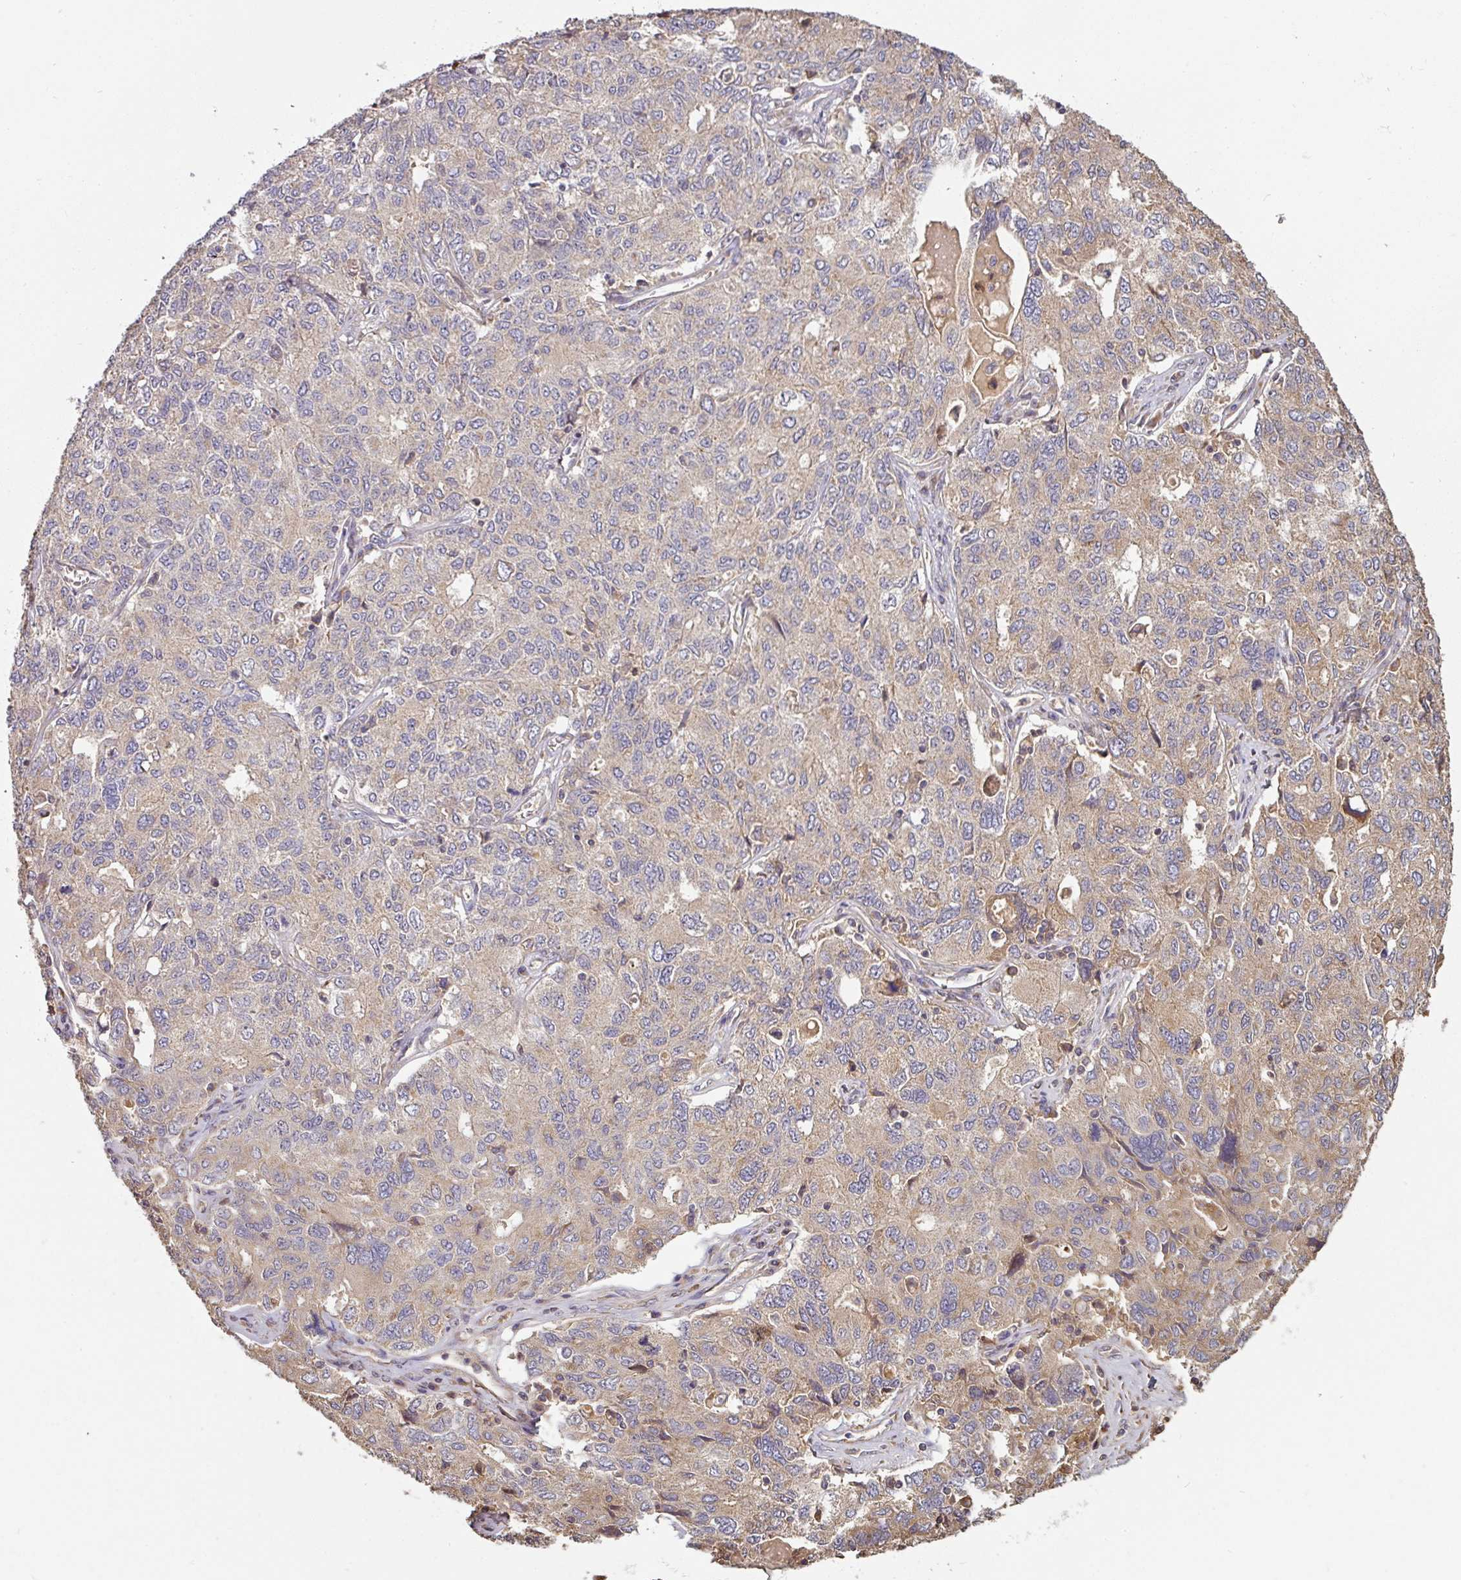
{"staining": {"intensity": "weak", "quantity": "<25%", "location": "cytoplasmic/membranous"}, "tissue": "ovarian cancer", "cell_type": "Tumor cells", "image_type": "cancer", "snomed": [{"axis": "morphology", "description": "Carcinoma, endometroid"}, {"axis": "topography", "description": "Ovary"}], "caption": "Tumor cells show no significant staining in ovarian endometroid carcinoma.", "gene": "SIK1", "patient": {"sex": "female", "age": 62}}